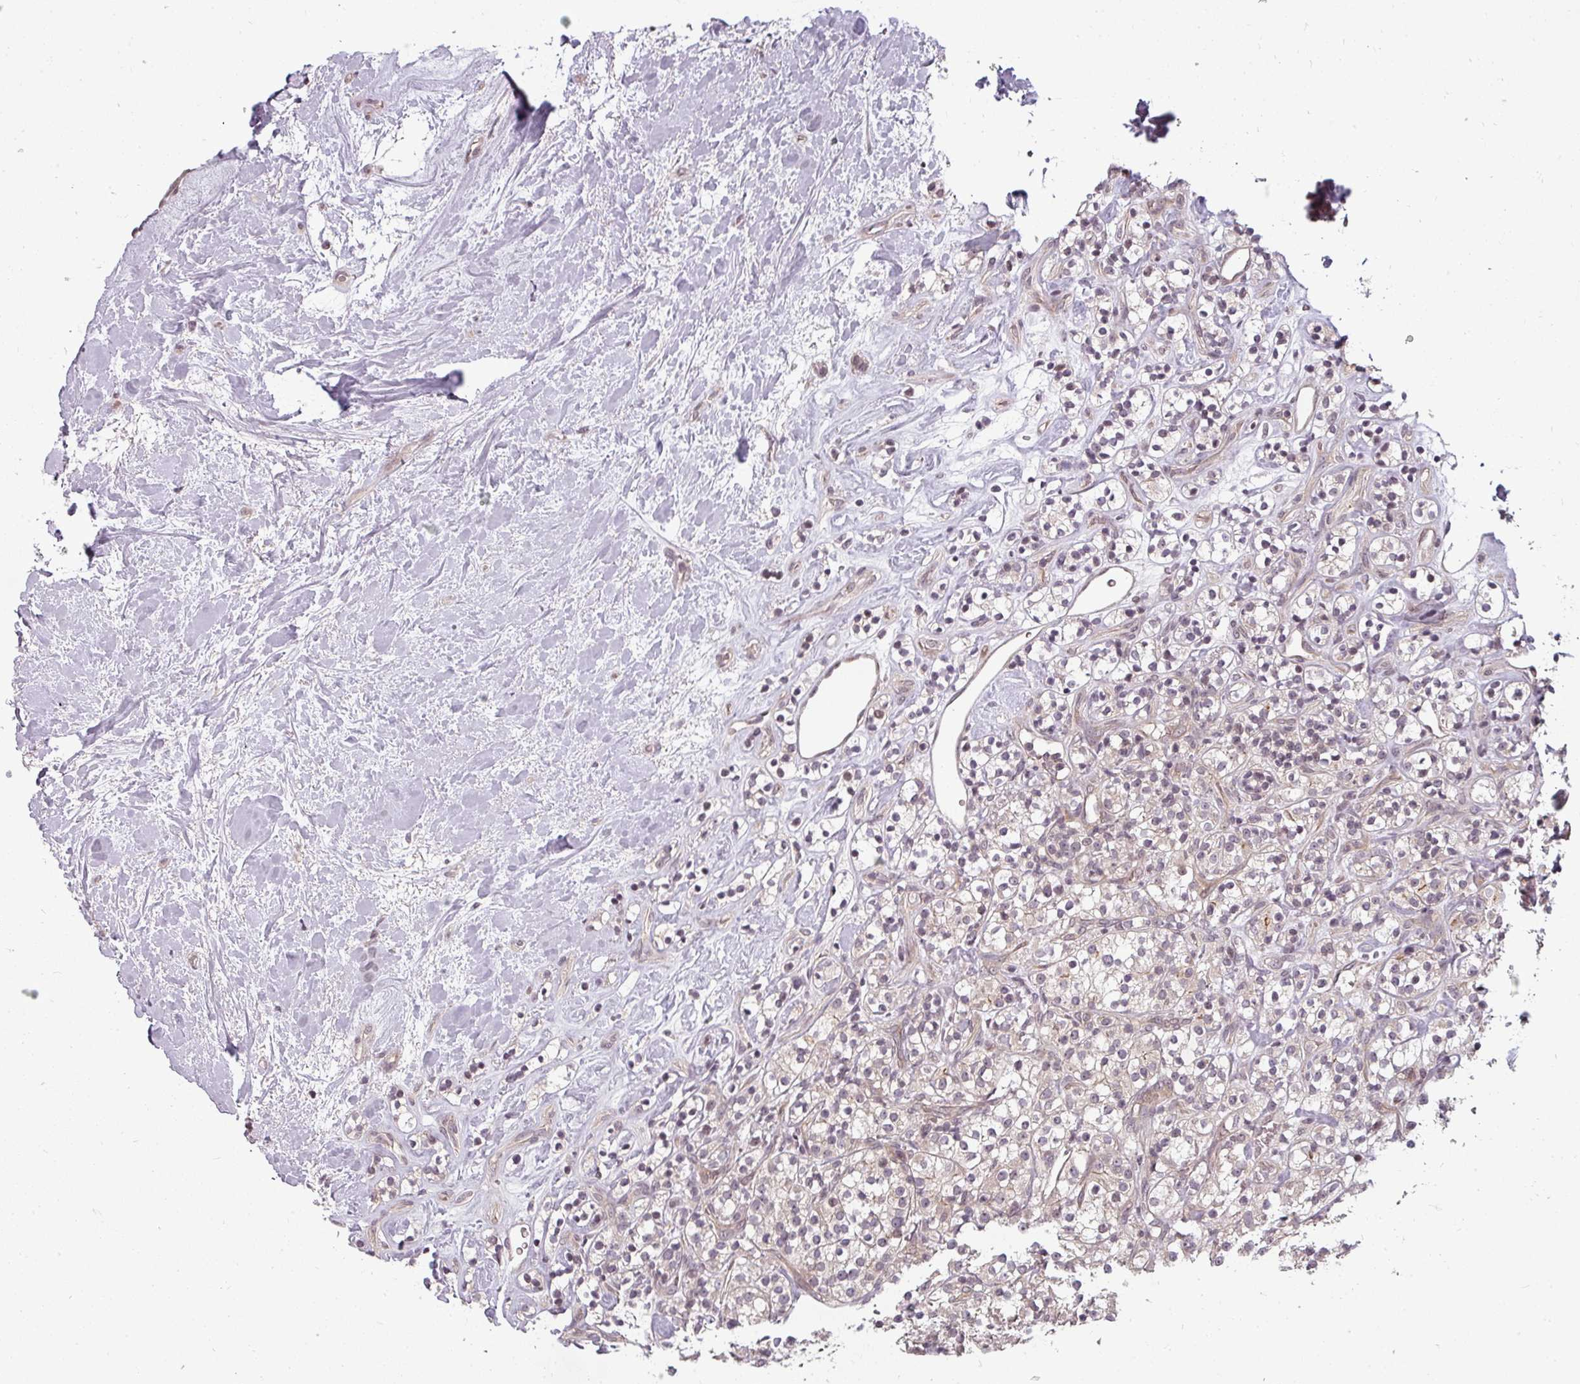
{"staining": {"intensity": "weak", "quantity": "25%-75%", "location": "cytoplasmic/membranous"}, "tissue": "renal cancer", "cell_type": "Tumor cells", "image_type": "cancer", "snomed": [{"axis": "morphology", "description": "Adenocarcinoma, NOS"}, {"axis": "topography", "description": "Kidney"}], "caption": "An IHC micrograph of neoplastic tissue is shown. Protein staining in brown highlights weak cytoplasmic/membranous positivity in adenocarcinoma (renal) within tumor cells.", "gene": "CLIC1", "patient": {"sex": "male", "age": 77}}